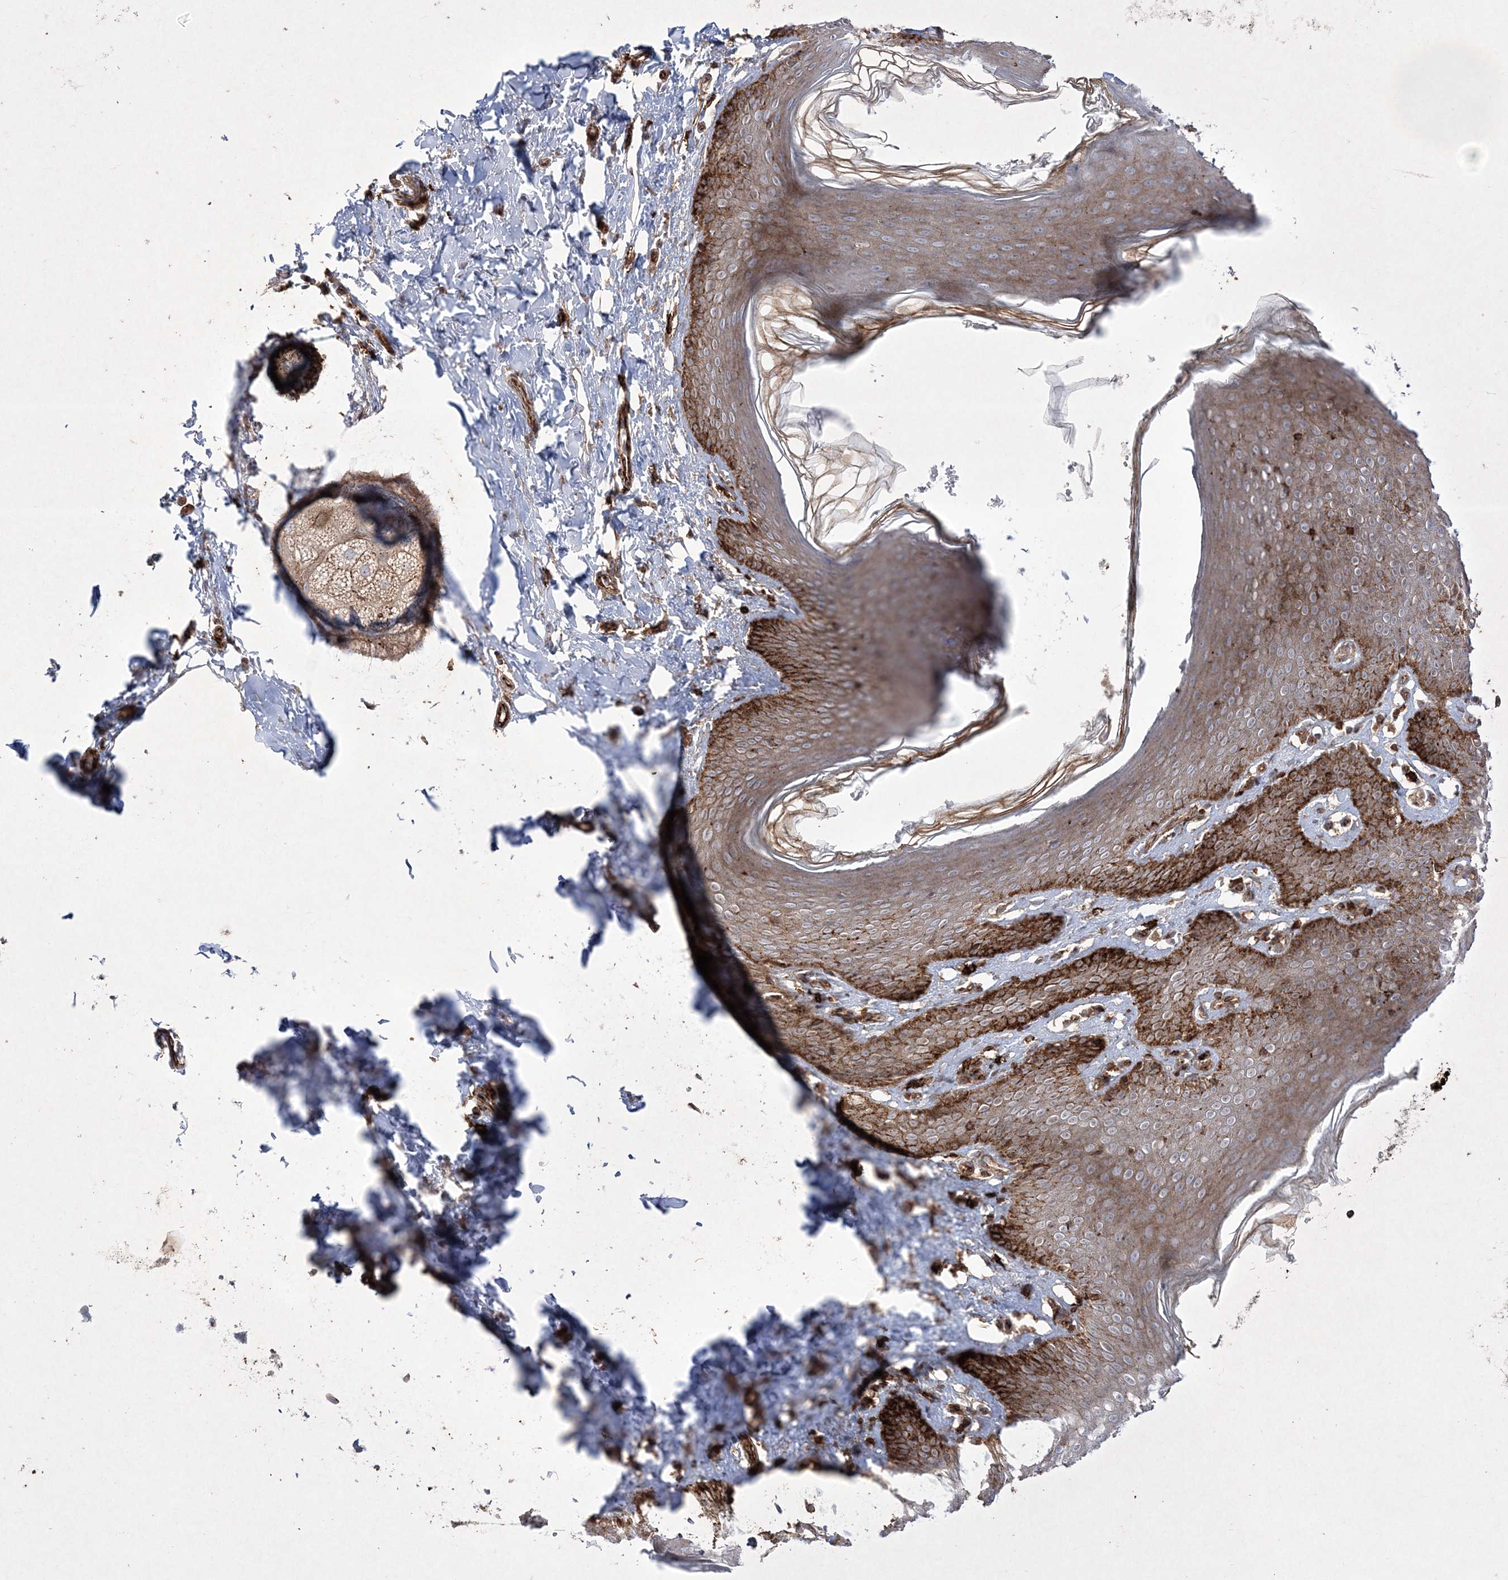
{"staining": {"intensity": "strong", "quantity": "25%-75%", "location": "cytoplasmic/membranous,nuclear"}, "tissue": "skin", "cell_type": "Epidermal cells", "image_type": "normal", "snomed": [{"axis": "morphology", "description": "Normal tissue, NOS"}, {"axis": "topography", "description": "Vulva"}], "caption": "Immunohistochemistry staining of benign skin, which exhibits high levels of strong cytoplasmic/membranous,nuclear staining in approximately 25%-75% of epidermal cells indicating strong cytoplasmic/membranous,nuclear protein positivity. The staining was performed using DAB (brown) for protein detection and nuclei were counterstained in hematoxylin (blue).", "gene": "RICTOR", "patient": {"sex": "female", "age": 66}}